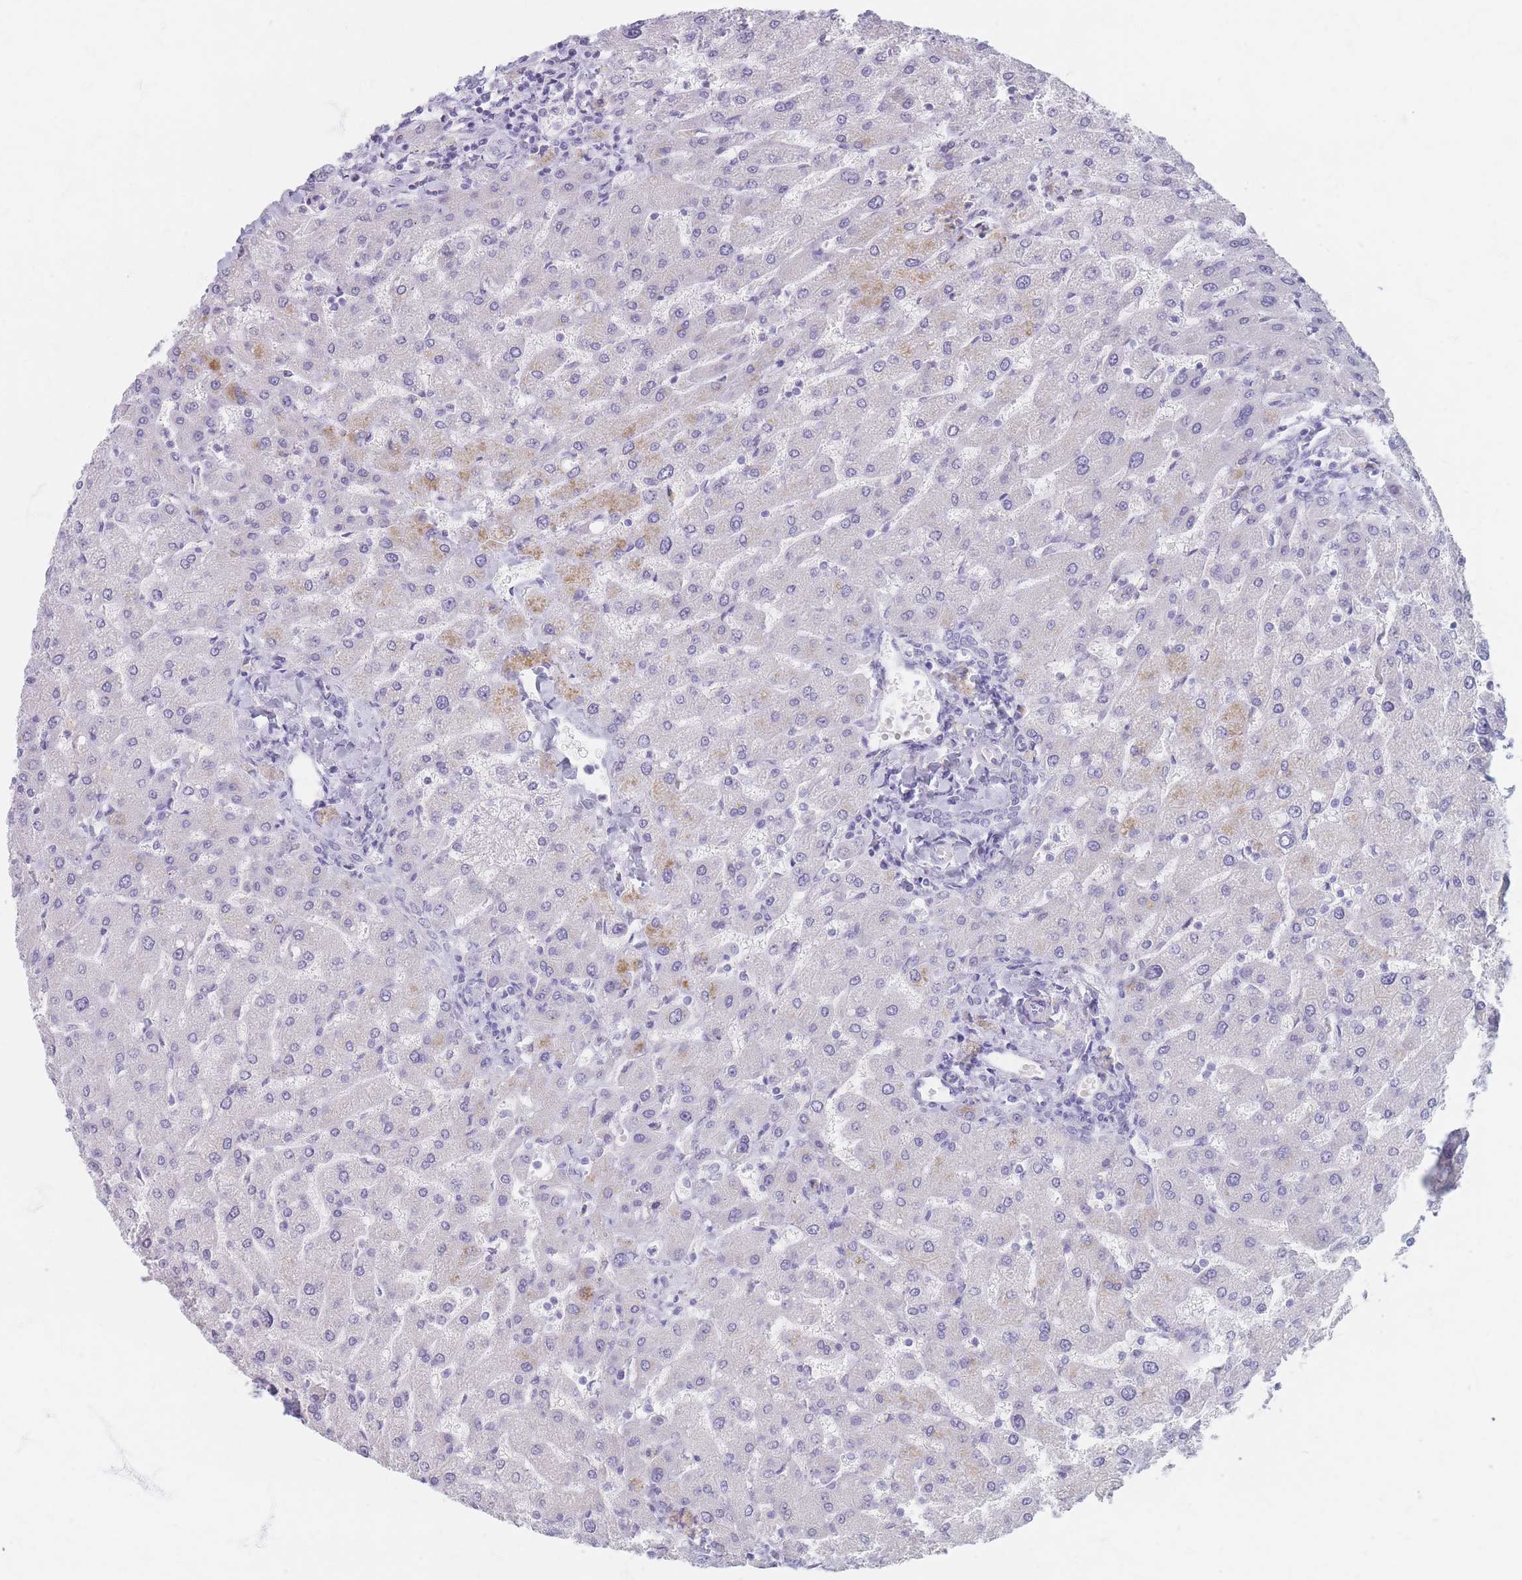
{"staining": {"intensity": "negative", "quantity": "none", "location": "none"}, "tissue": "liver", "cell_type": "Cholangiocytes", "image_type": "normal", "snomed": [{"axis": "morphology", "description": "Normal tissue, NOS"}, {"axis": "topography", "description": "Liver"}], "caption": "DAB (3,3'-diaminobenzidine) immunohistochemical staining of benign human liver reveals no significant expression in cholangiocytes.", "gene": "PIGM", "patient": {"sex": "male", "age": 55}}